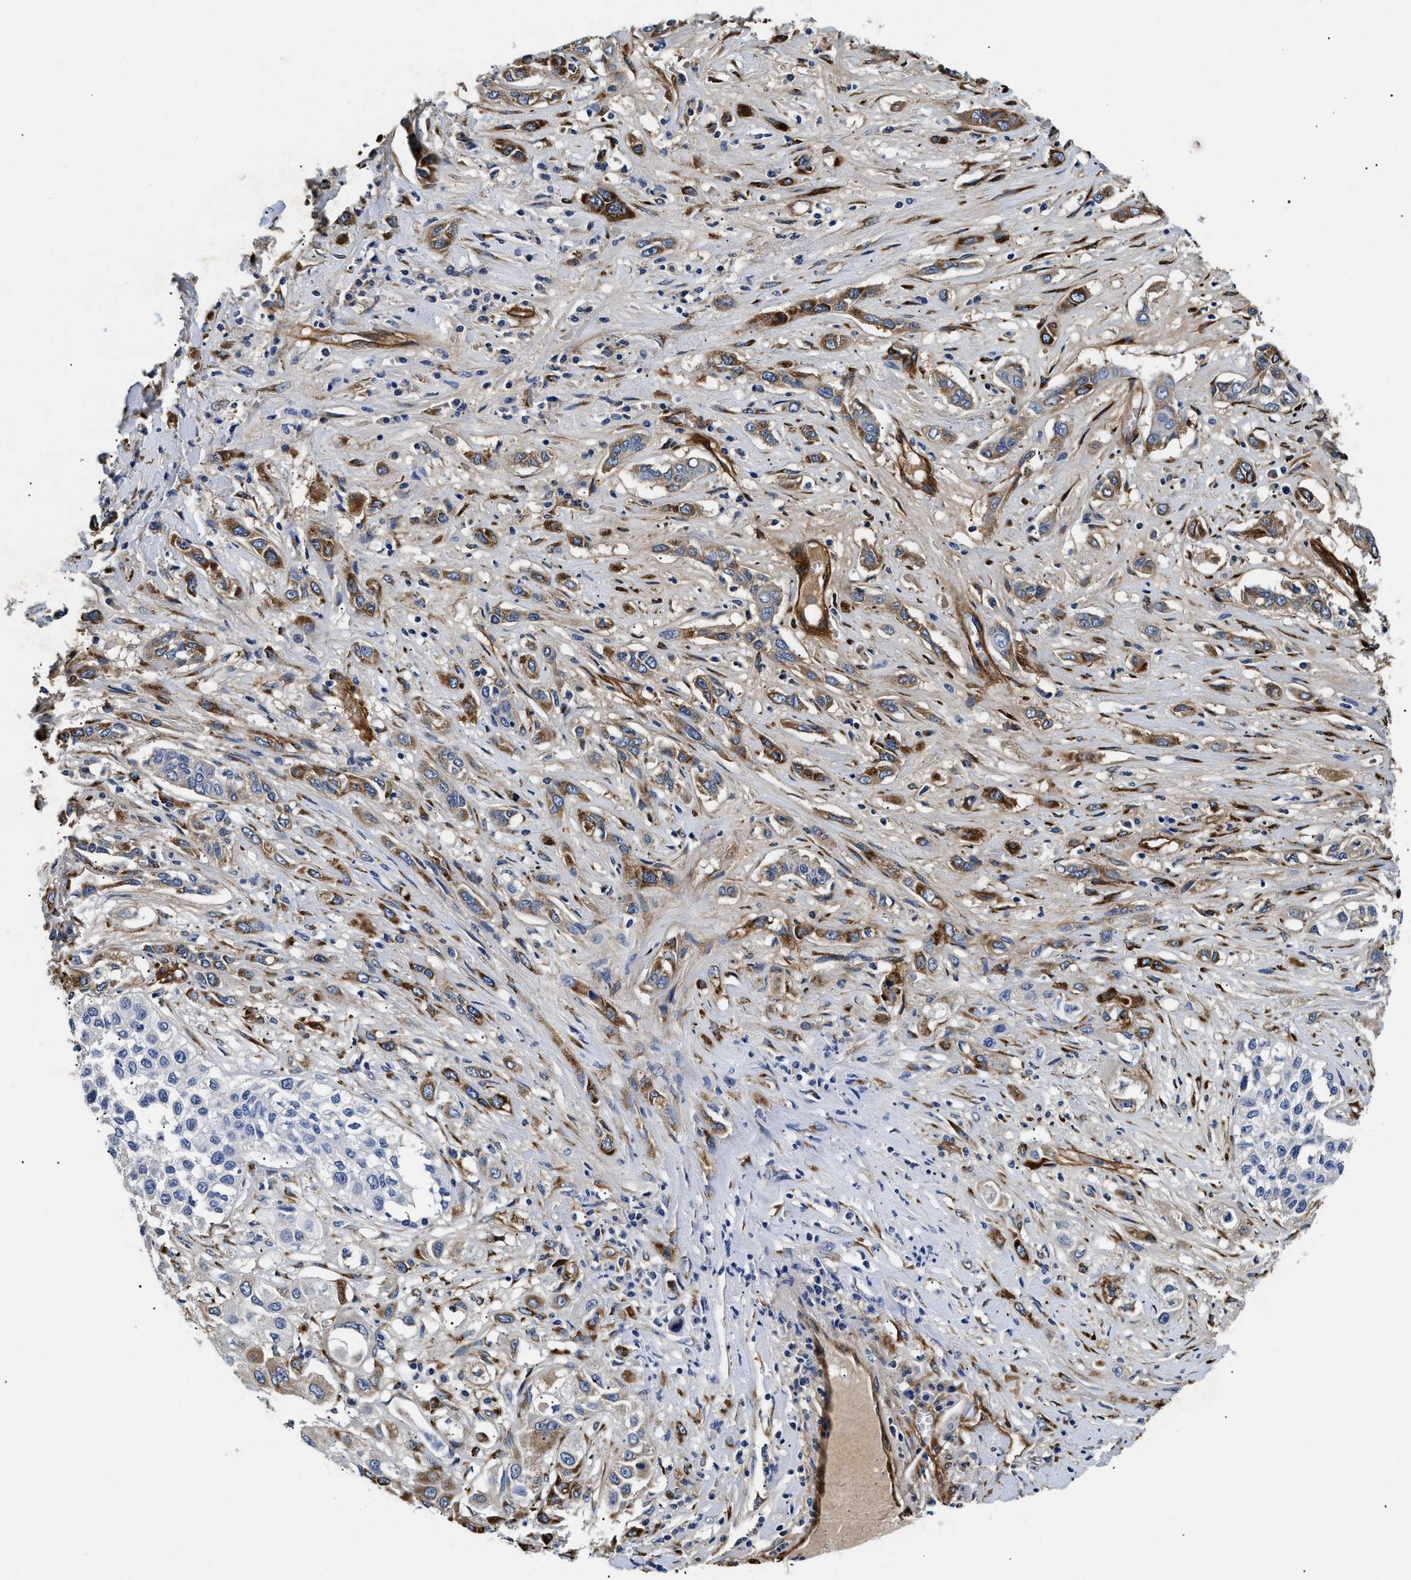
{"staining": {"intensity": "strong", "quantity": "25%-75%", "location": "cytoplasmic/membranous"}, "tissue": "lung cancer", "cell_type": "Tumor cells", "image_type": "cancer", "snomed": [{"axis": "morphology", "description": "Squamous cell carcinoma, NOS"}, {"axis": "topography", "description": "Lung"}], "caption": "Brown immunohistochemical staining in human squamous cell carcinoma (lung) reveals strong cytoplasmic/membranous staining in about 25%-75% of tumor cells. The protein is shown in brown color, while the nuclei are stained blue.", "gene": "LAMA3", "patient": {"sex": "male", "age": 71}}